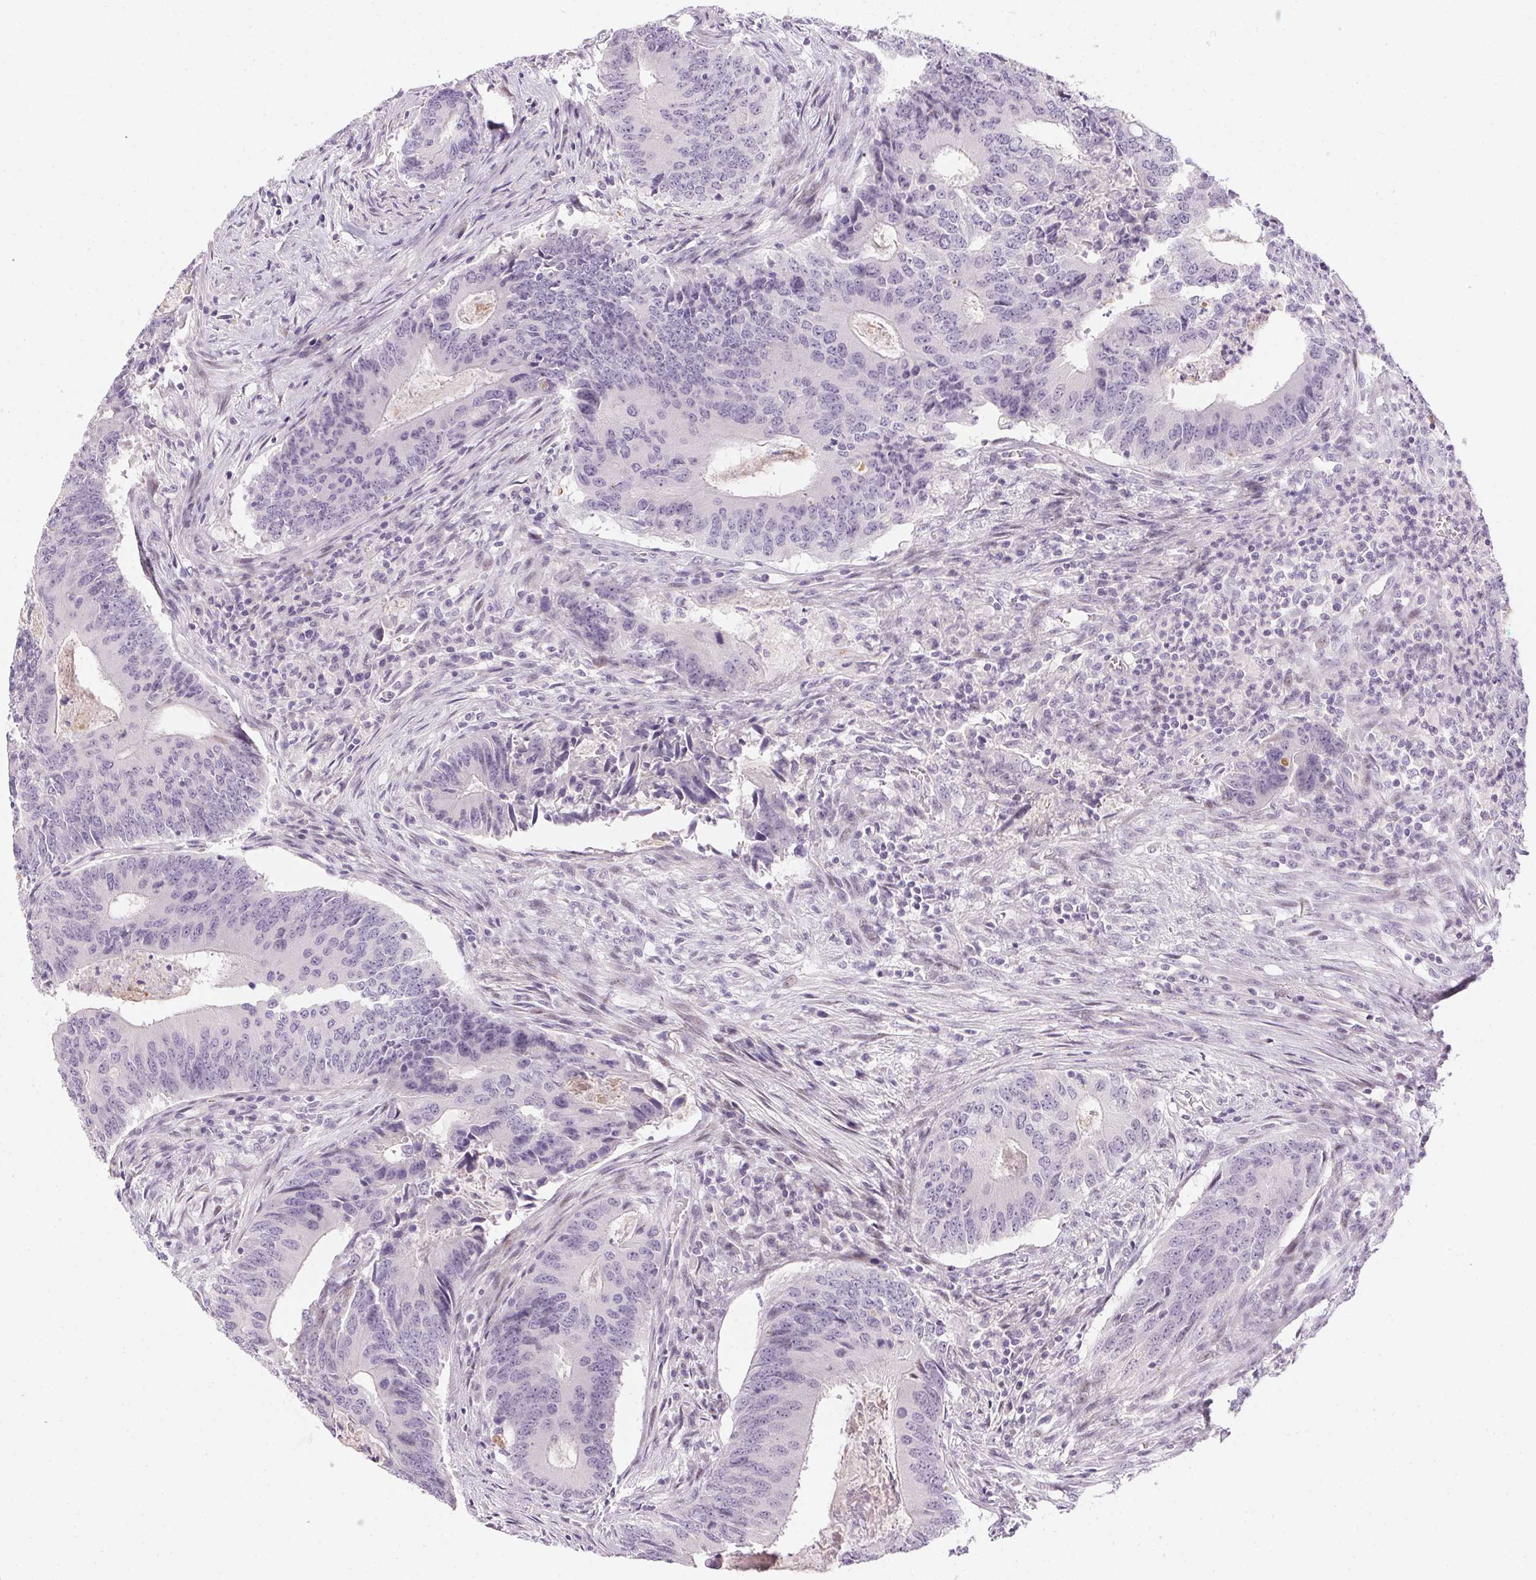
{"staining": {"intensity": "negative", "quantity": "none", "location": "none"}, "tissue": "colorectal cancer", "cell_type": "Tumor cells", "image_type": "cancer", "snomed": [{"axis": "morphology", "description": "Adenocarcinoma, NOS"}, {"axis": "topography", "description": "Colon"}], "caption": "Immunohistochemical staining of colorectal adenocarcinoma shows no significant staining in tumor cells.", "gene": "GSDMC", "patient": {"sex": "male", "age": 67}}